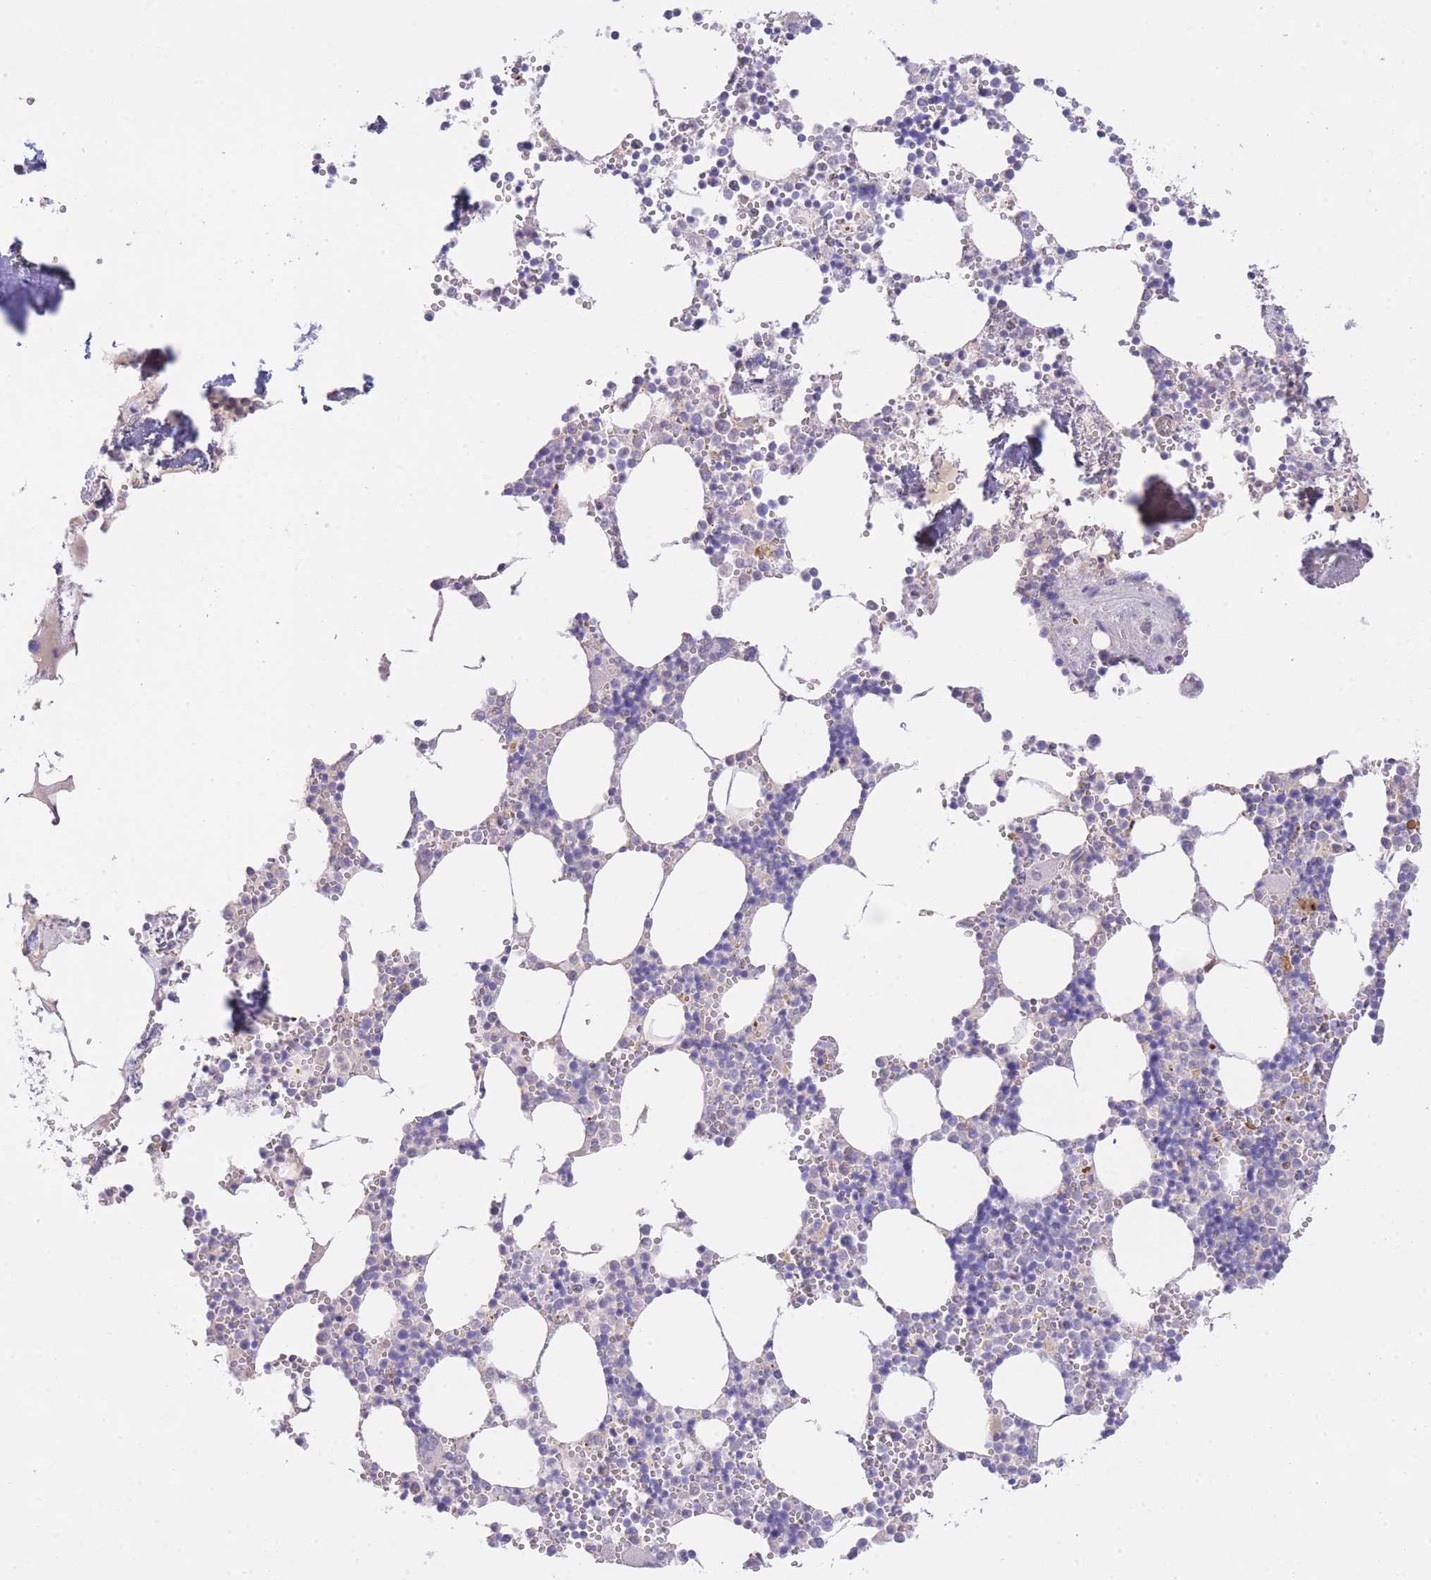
{"staining": {"intensity": "negative", "quantity": "none", "location": "none"}, "tissue": "bone marrow", "cell_type": "Hematopoietic cells", "image_type": "normal", "snomed": [{"axis": "morphology", "description": "Normal tissue, NOS"}, {"axis": "topography", "description": "Bone marrow"}], "caption": "This photomicrograph is of unremarkable bone marrow stained with immunohistochemistry (IHC) to label a protein in brown with the nuclei are counter-stained blue. There is no positivity in hematopoietic cells.", "gene": "PGM1", "patient": {"sex": "male", "age": 54}}